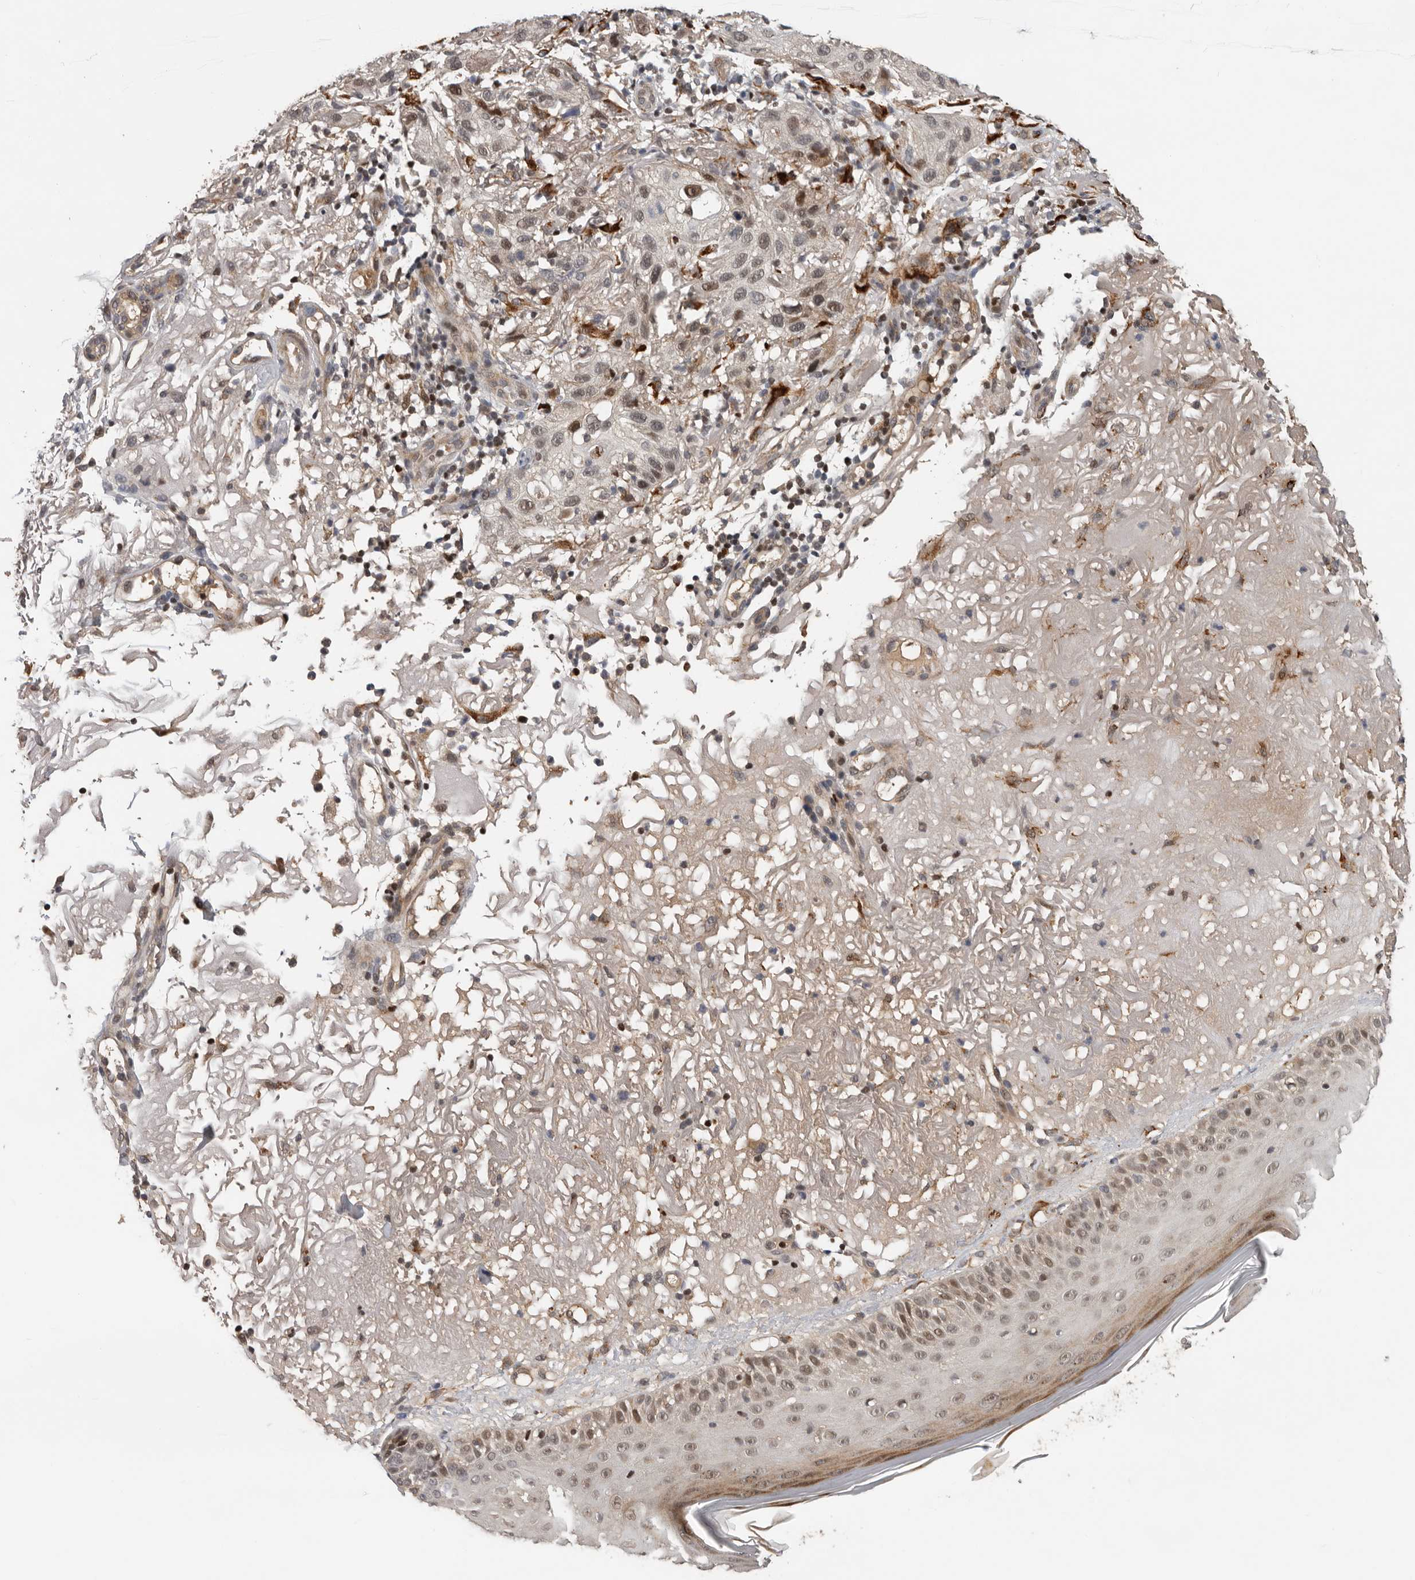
{"staining": {"intensity": "moderate", "quantity": "25%-75%", "location": "nuclear"}, "tissue": "skin cancer", "cell_type": "Tumor cells", "image_type": "cancer", "snomed": [{"axis": "morphology", "description": "Normal tissue, NOS"}, {"axis": "morphology", "description": "Squamous cell carcinoma, NOS"}, {"axis": "topography", "description": "Skin"}], "caption": "IHC photomicrograph of neoplastic tissue: human skin cancer (squamous cell carcinoma) stained using immunohistochemistry (IHC) reveals medium levels of moderate protein expression localized specifically in the nuclear of tumor cells, appearing as a nuclear brown color.", "gene": "HENMT1", "patient": {"sex": "female", "age": 96}}